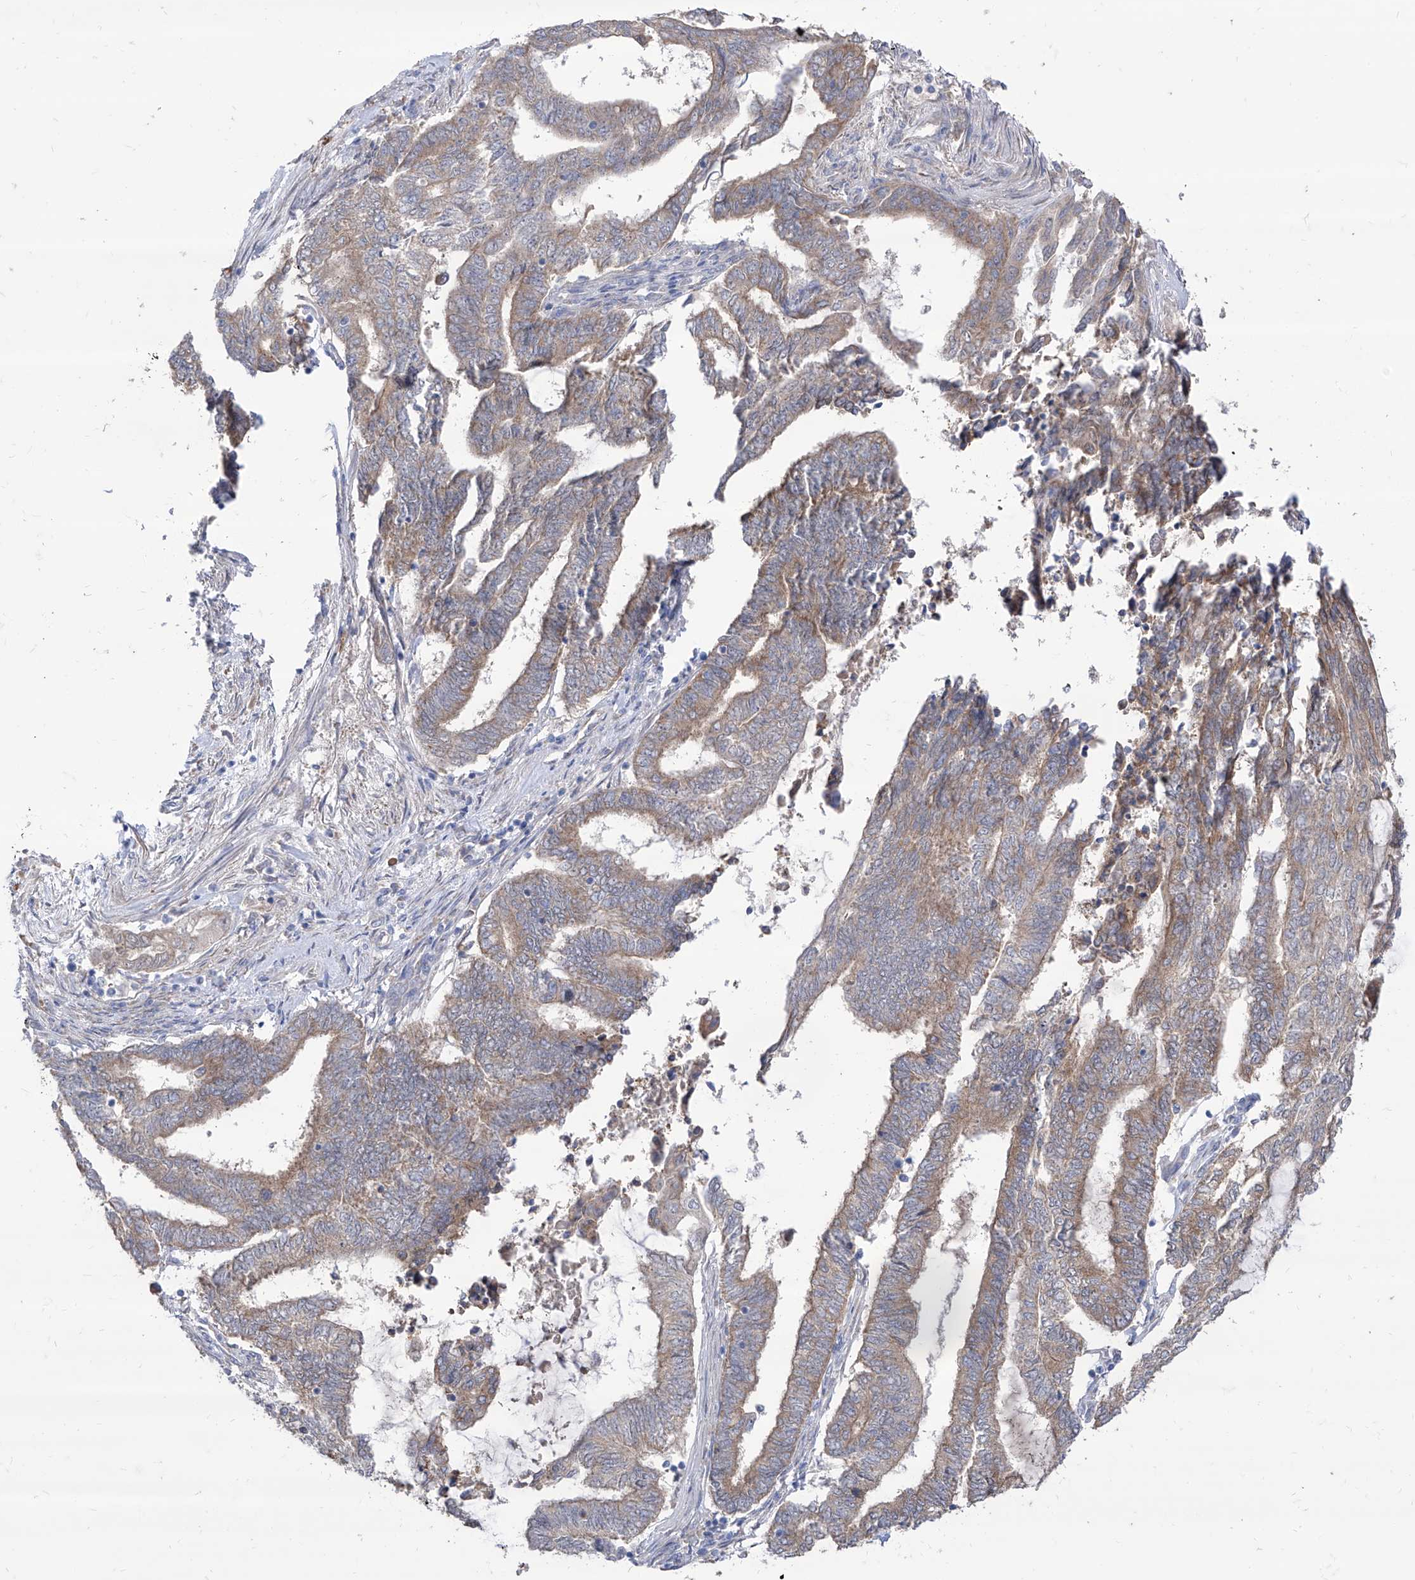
{"staining": {"intensity": "weak", "quantity": ">75%", "location": "cytoplasmic/membranous"}, "tissue": "endometrial cancer", "cell_type": "Tumor cells", "image_type": "cancer", "snomed": [{"axis": "morphology", "description": "Adenocarcinoma, NOS"}, {"axis": "topography", "description": "Uterus"}, {"axis": "topography", "description": "Endometrium"}], "caption": "This photomicrograph demonstrates IHC staining of adenocarcinoma (endometrial), with low weak cytoplasmic/membranous staining in approximately >75% of tumor cells.", "gene": "BROX", "patient": {"sex": "female", "age": 70}}